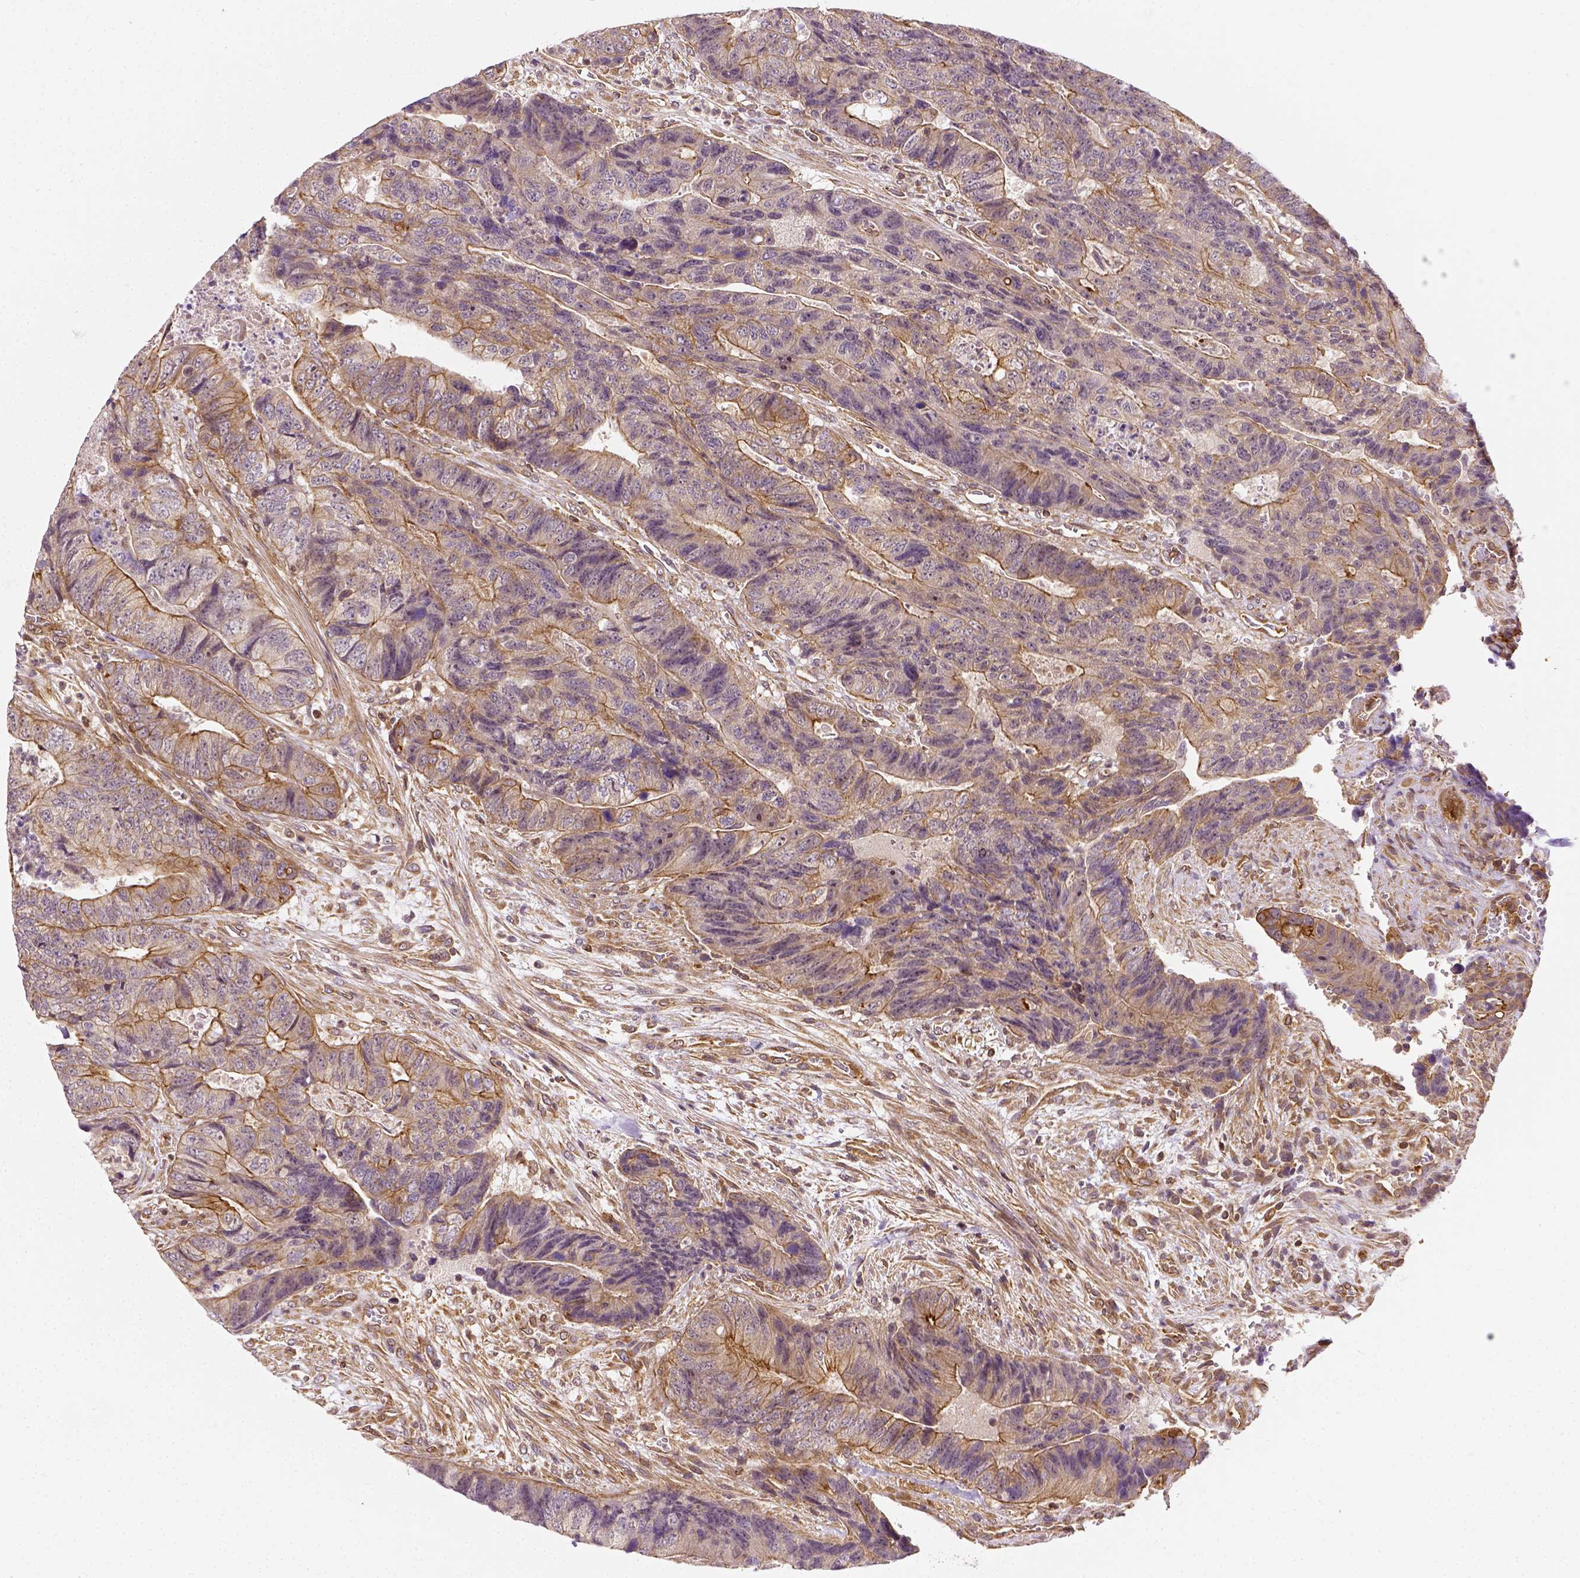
{"staining": {"intensity": "weak", "quantity": ">75%", "location": "cytoplasmic/membranous"}, "tissue": "colorectal cancer", "cell_type": "Tumor cells", "image_type": "cancer", "snomed": [{"axis": "morphology", "description": "Normal tissue, NOS"}, {"axis": "morphology", "description": "Adenocarcinoma, NOS"}, {"axis": "topography", "description": "Colon"}], "caption": "DAB immunohistochemical staining of human colorectal cancer exhibits weak cytoplasmic/membranous protein positivity in about >75% of tumor cells.", "gene": "MATK", "patient": {"sex": "female", "age": 48}}